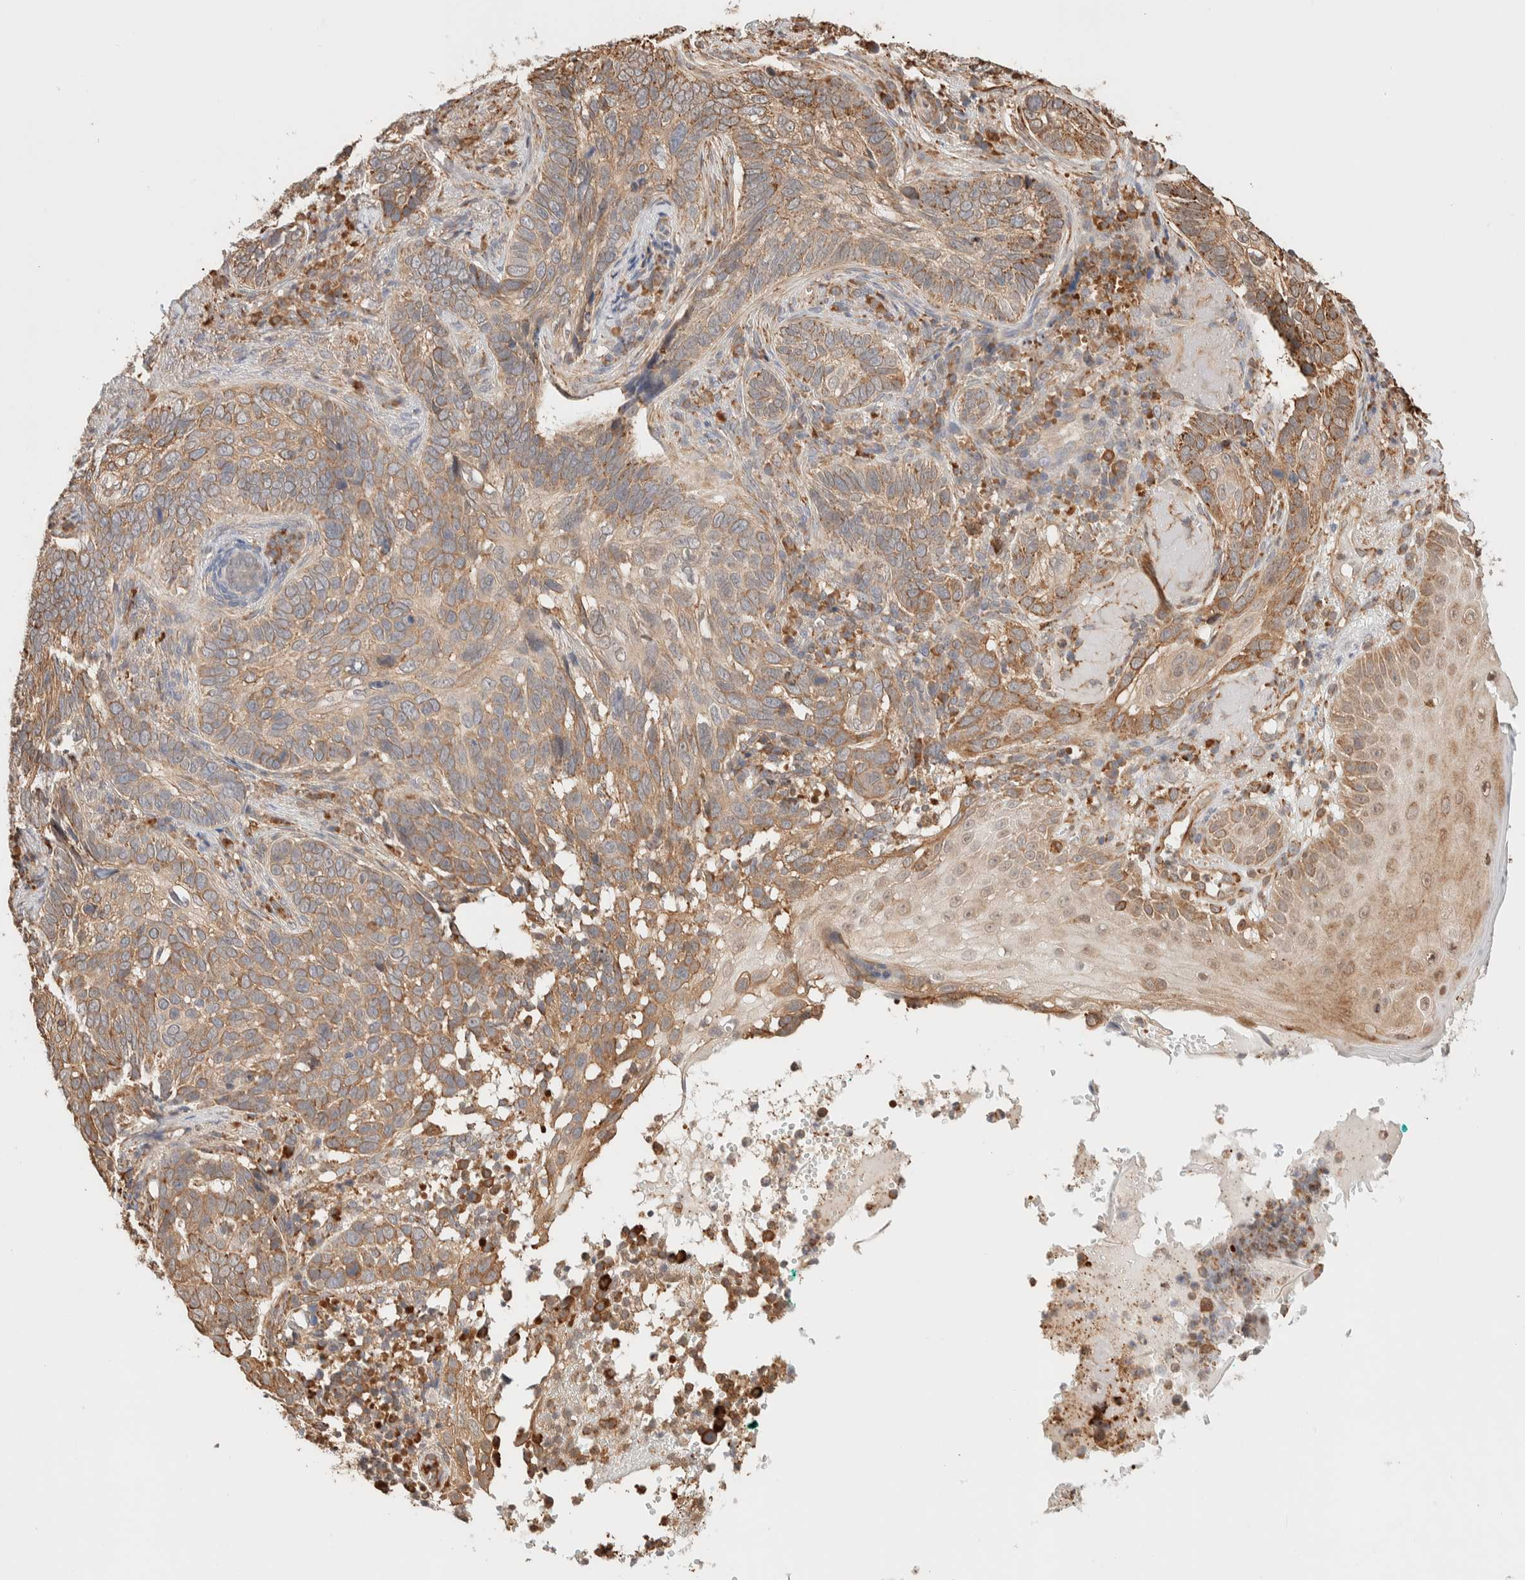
{"staining": {"intensity": "moderate", "quantity": ">75%", "location": "cytoplasmic/membranous"}, "tissue": "skin cancer", "cell_type": "Tumor cells", "image_type": "cancer", "snomed": [{"axis": "morphology", "description": "Basal cell carcinoma"}, {"axis": "topography", "description": "Skin"}], "caption": "There is medium levels of moderate cytoplasmic/membranous staining in tumor cells of skin cancer (basal cell carcinoma), as demonstrated by immunohistochemical staining (brown color).", "gene": "INTS1", "patient": {"sex": "female", "age": 89}}